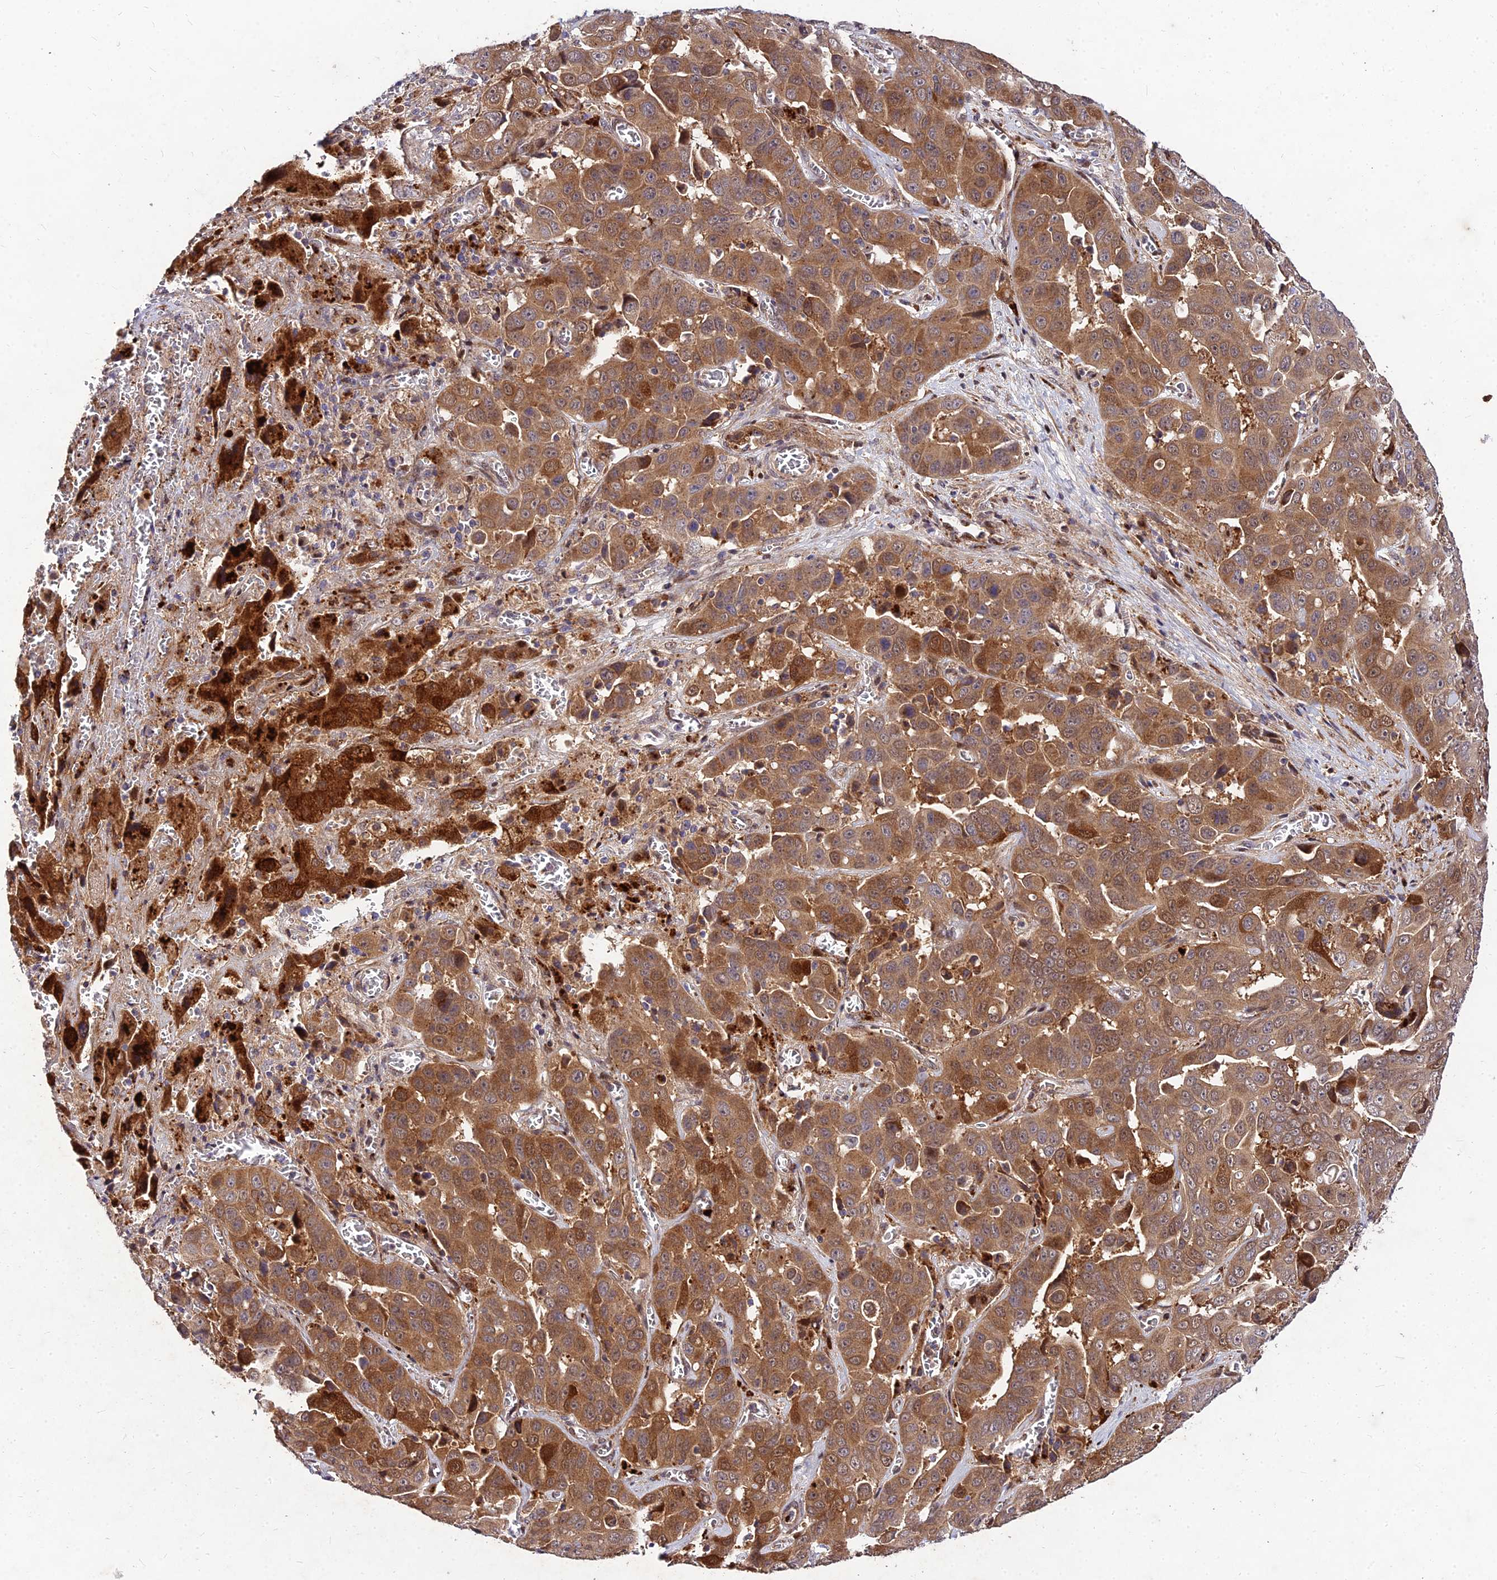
{"staining": {"intensity": "moderate", "quantity": ">75%", "location": "cytoplasmic/membranous"}, "tissue": "liver cancer", "cell_type": "Tumor cells", "image_type": "cancer", "snomed": [{"axis": "morphology", "description": "Cholangiocarcinoma"}, {"axis": "topography", "description": "Liver"}], "caption": "Immunohistochemical staining of cholangiocarcinoma (liver) exhibits moderate cytoplasmic/membranous protein positivity in approximately >75% of tumor cells.", "gene": "MKKS", "patient": {"sex": "female", "age": 52}}